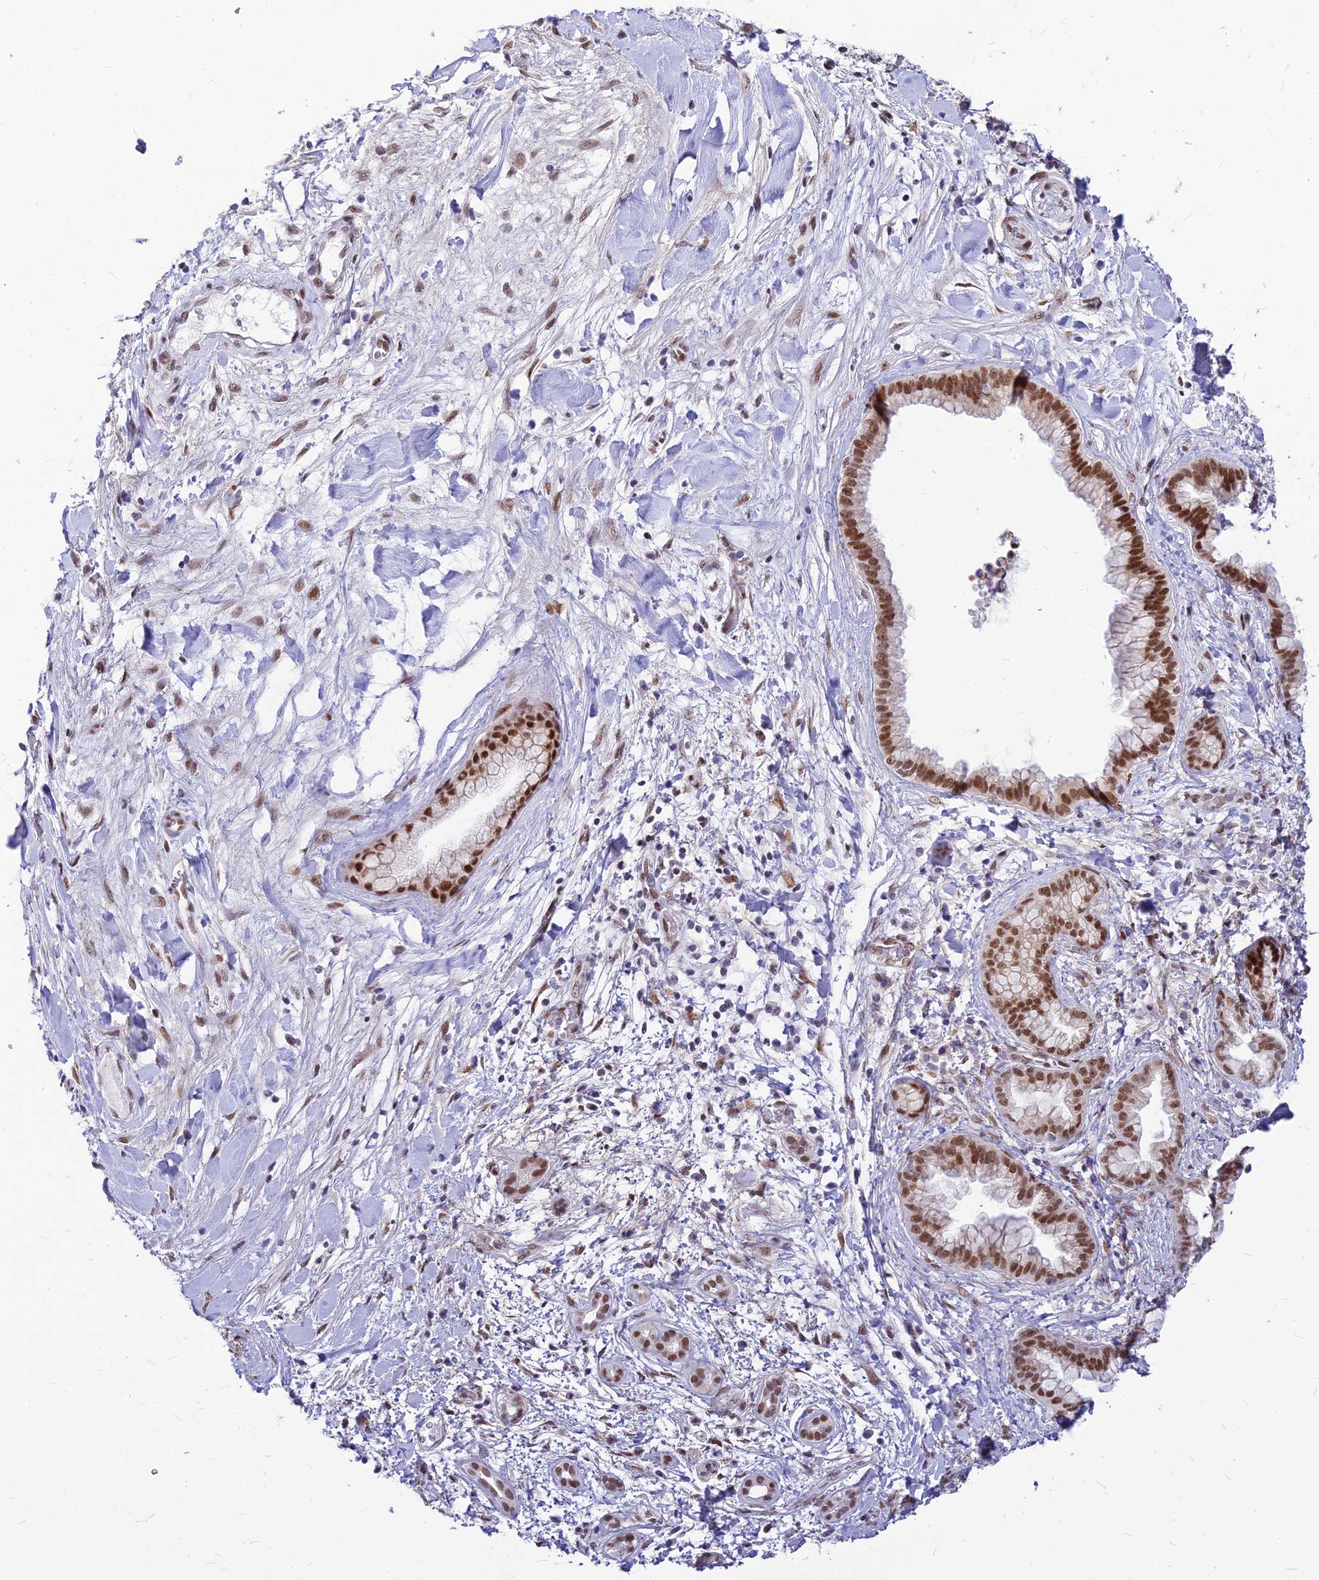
{"staining": {"intensity": "moderate", "quantity": ">75%", "location": "nuclear"}, "tissue": "pancreatic cancer", "cell_type": "Tumor cells", "image_type": "cancer", "snomed": [{"axis": "morphology", "description": "Adenocarcinoma, NOS"}, {"axis": "topography", "description": "Pancreas"}], "caption": "Immunohistochemical staining of human adenocarcinoma (pancreatic) reveals medium levels of moderate nuclear expression in approximately >75% of tumor cells. The staining was performed using DAB (3,3'-diaminobenzidine), with brown indicating positive protein expression. Nuclei are stained blue with hematoxylin.", "gene": "KCTD13", "patient": {"sex": "female", "age": 78}}